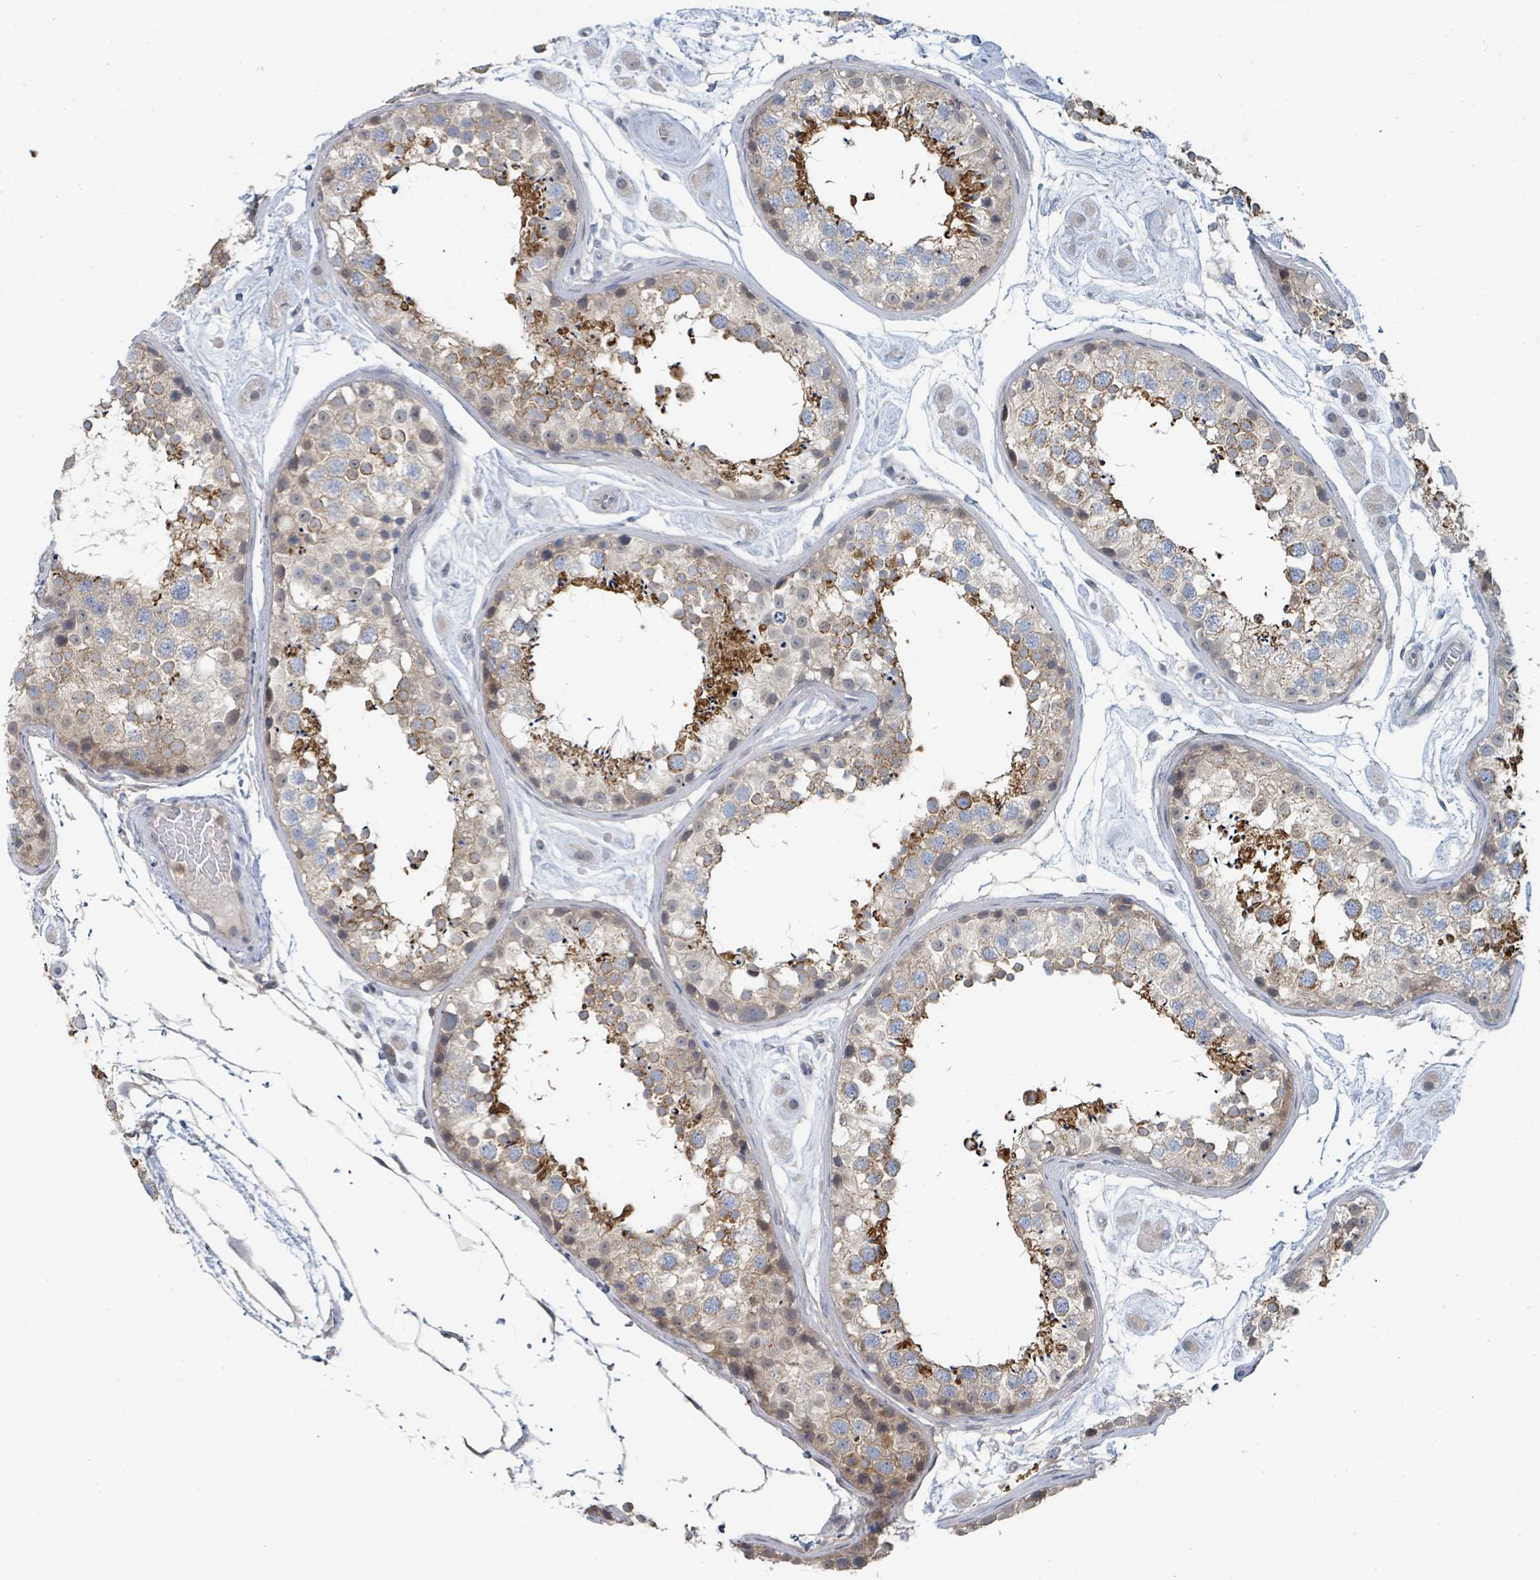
{"staining": {"intensity": "moderate", "quantity": "25%-75%", "location": "cytoplasmic/membranous"}, "tissue": "testis", "cell_type": "Cells in seminiferous ducts", "image_type": "normal", "snomed": [{"axis": "morphology", "description": "Normal tissue, NOS"}, {"axis": "topography", "description": "Testis"}], "caption": "Immunohistochemical staining of benign human testis demonstrates 25%-75% levels of moderate cytoplasmic/membranous protein staining in about 25%-75% of cells in seminiferous ducts.", "gene": "LRRC42", "patient": {"sex": "male", "age": 25}}